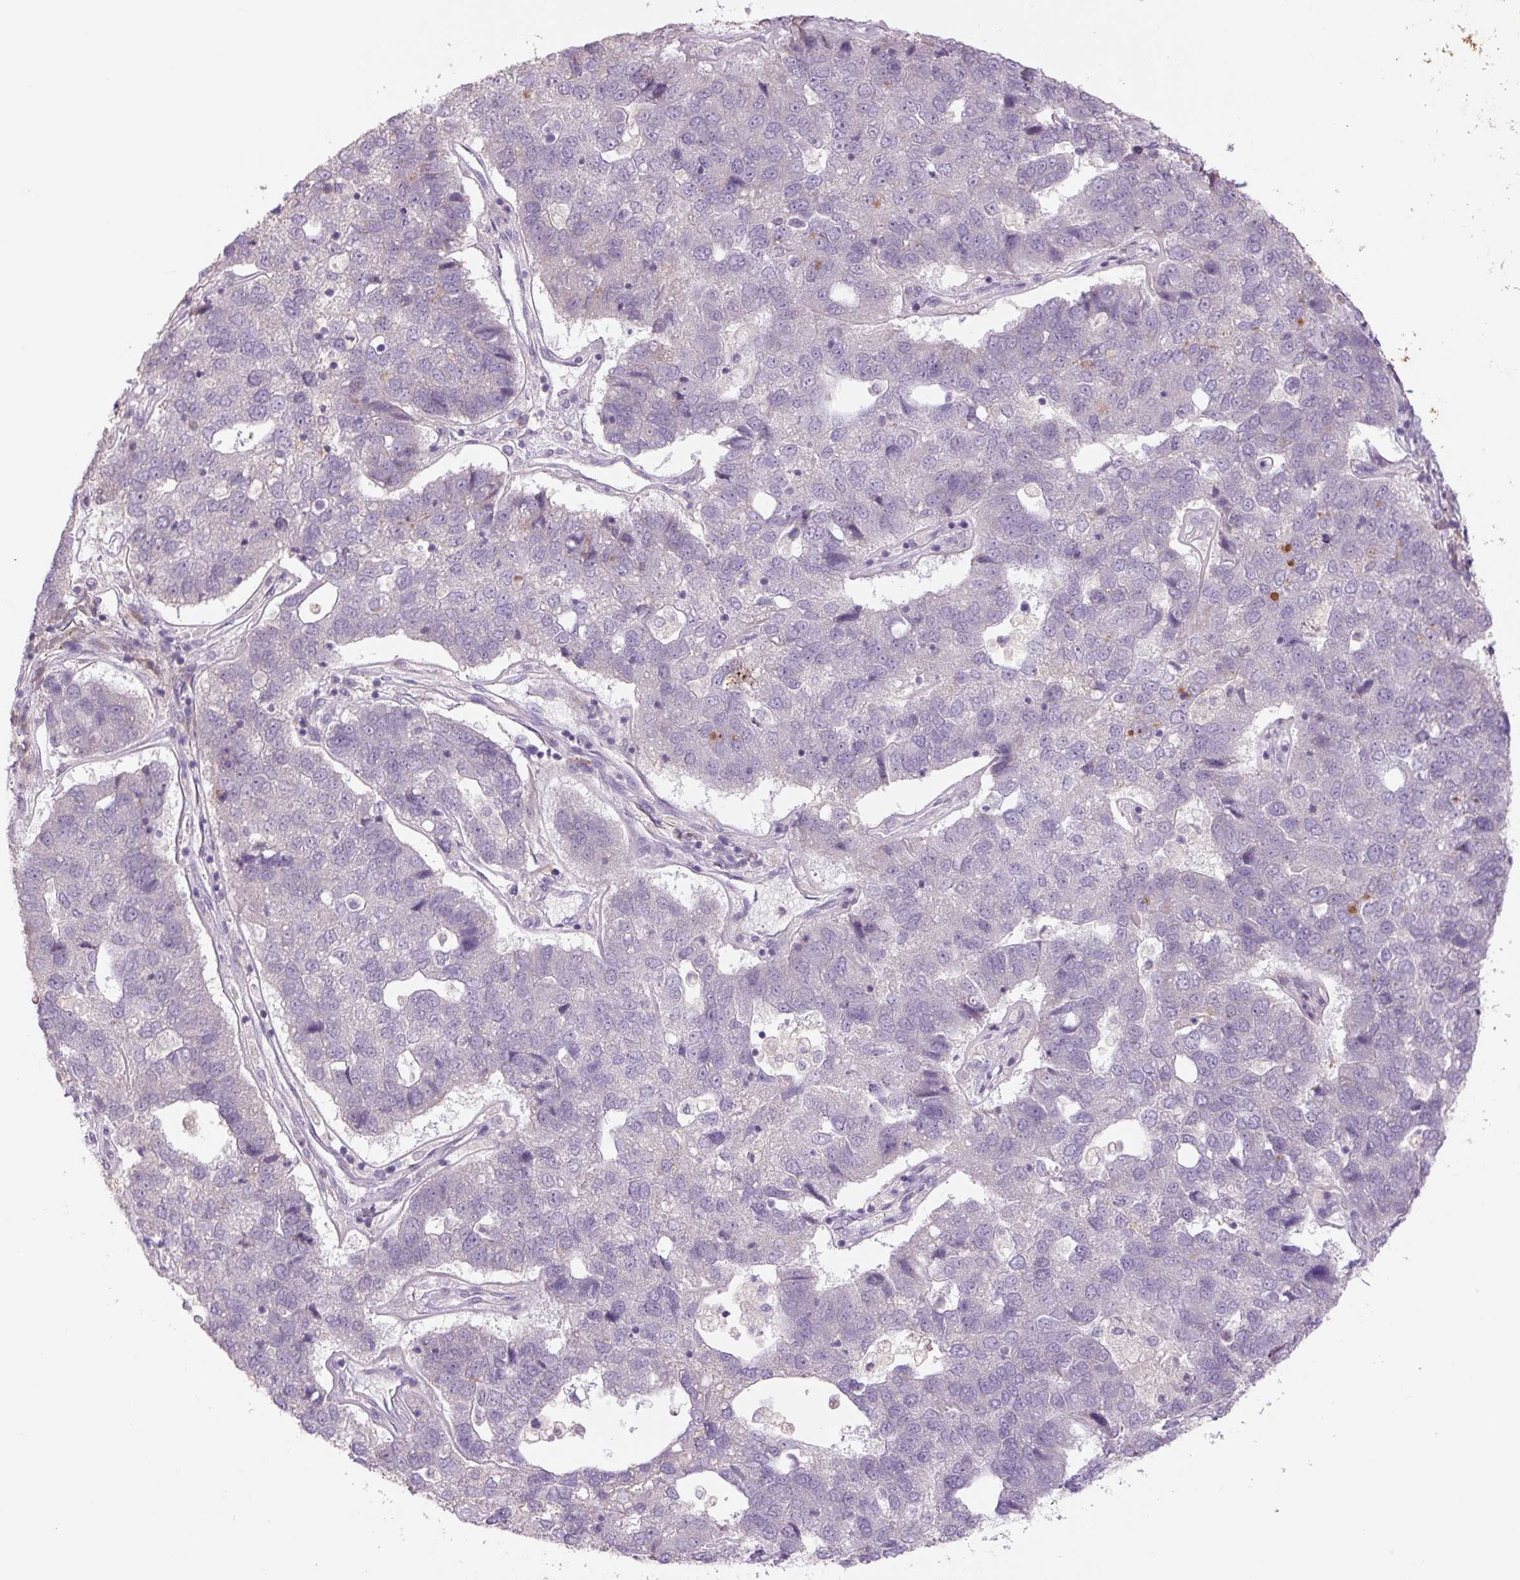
{"staining": {"intensity": "negative", "quantity": "none", "location": "none"}, "tissue": "pancreatic cancer", "cell_type": "Tumor cells", "image_type": "cancer", "snomed": [{"axis": "morphology", "description": "Adenocarcinoma, NOS"}, {"axis": "topography", "description": "Pancreas"}], "caption": "High power microscopy photomicrograph of an immunohistochemistry photomicrograph of pancreatic adenocarcinoma, revealing no significant staining in tumor cells. The staining was performed using DAB (3,3'-diaminobenzidine) to visualize the protein expression in brown, while the nuclei were stained in blue with hematoxylin (Magnification: 20x).", "gene": "TMEM100", "patient": {"sex": "female", "age": 61}}